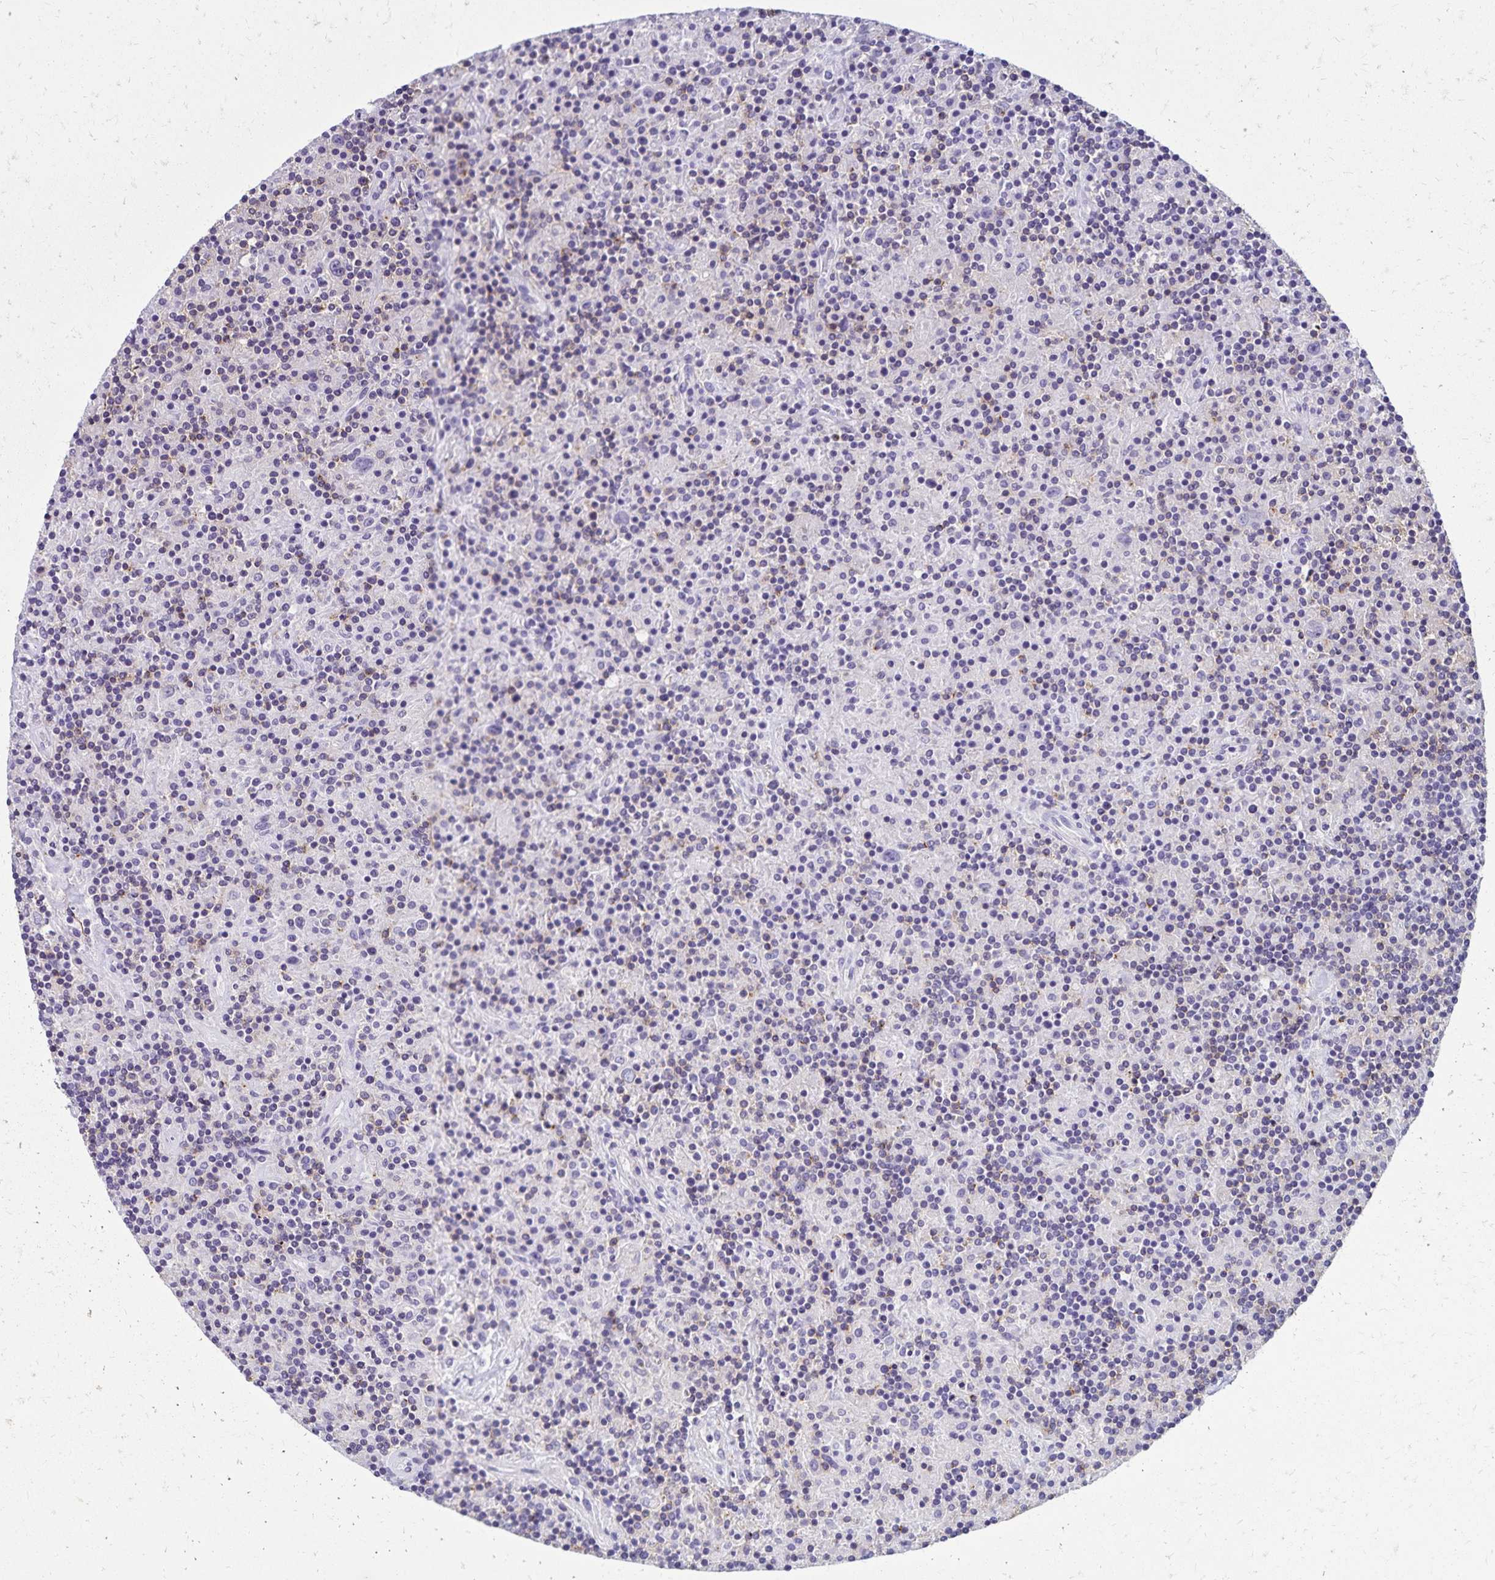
{"staining": {"intensity": "negative", "quantity": "none", "location": "none"}, "tissue": "lymphoma", "cell_type": "Tumor cells", "image_type": "cancer", "snomed": [{"axis": "morphology", "description": "Hodgkin's disease, NOS"}, {"axis": "topography", "description": "Lymph node"}], "caption": "The immunohistochemistry (IHC) photomicrograph has no significant staining in tumor cells of Hodgkin's disease tissue.", "gene": "CD27", "patient": {"sex": "male", "age": 70}}